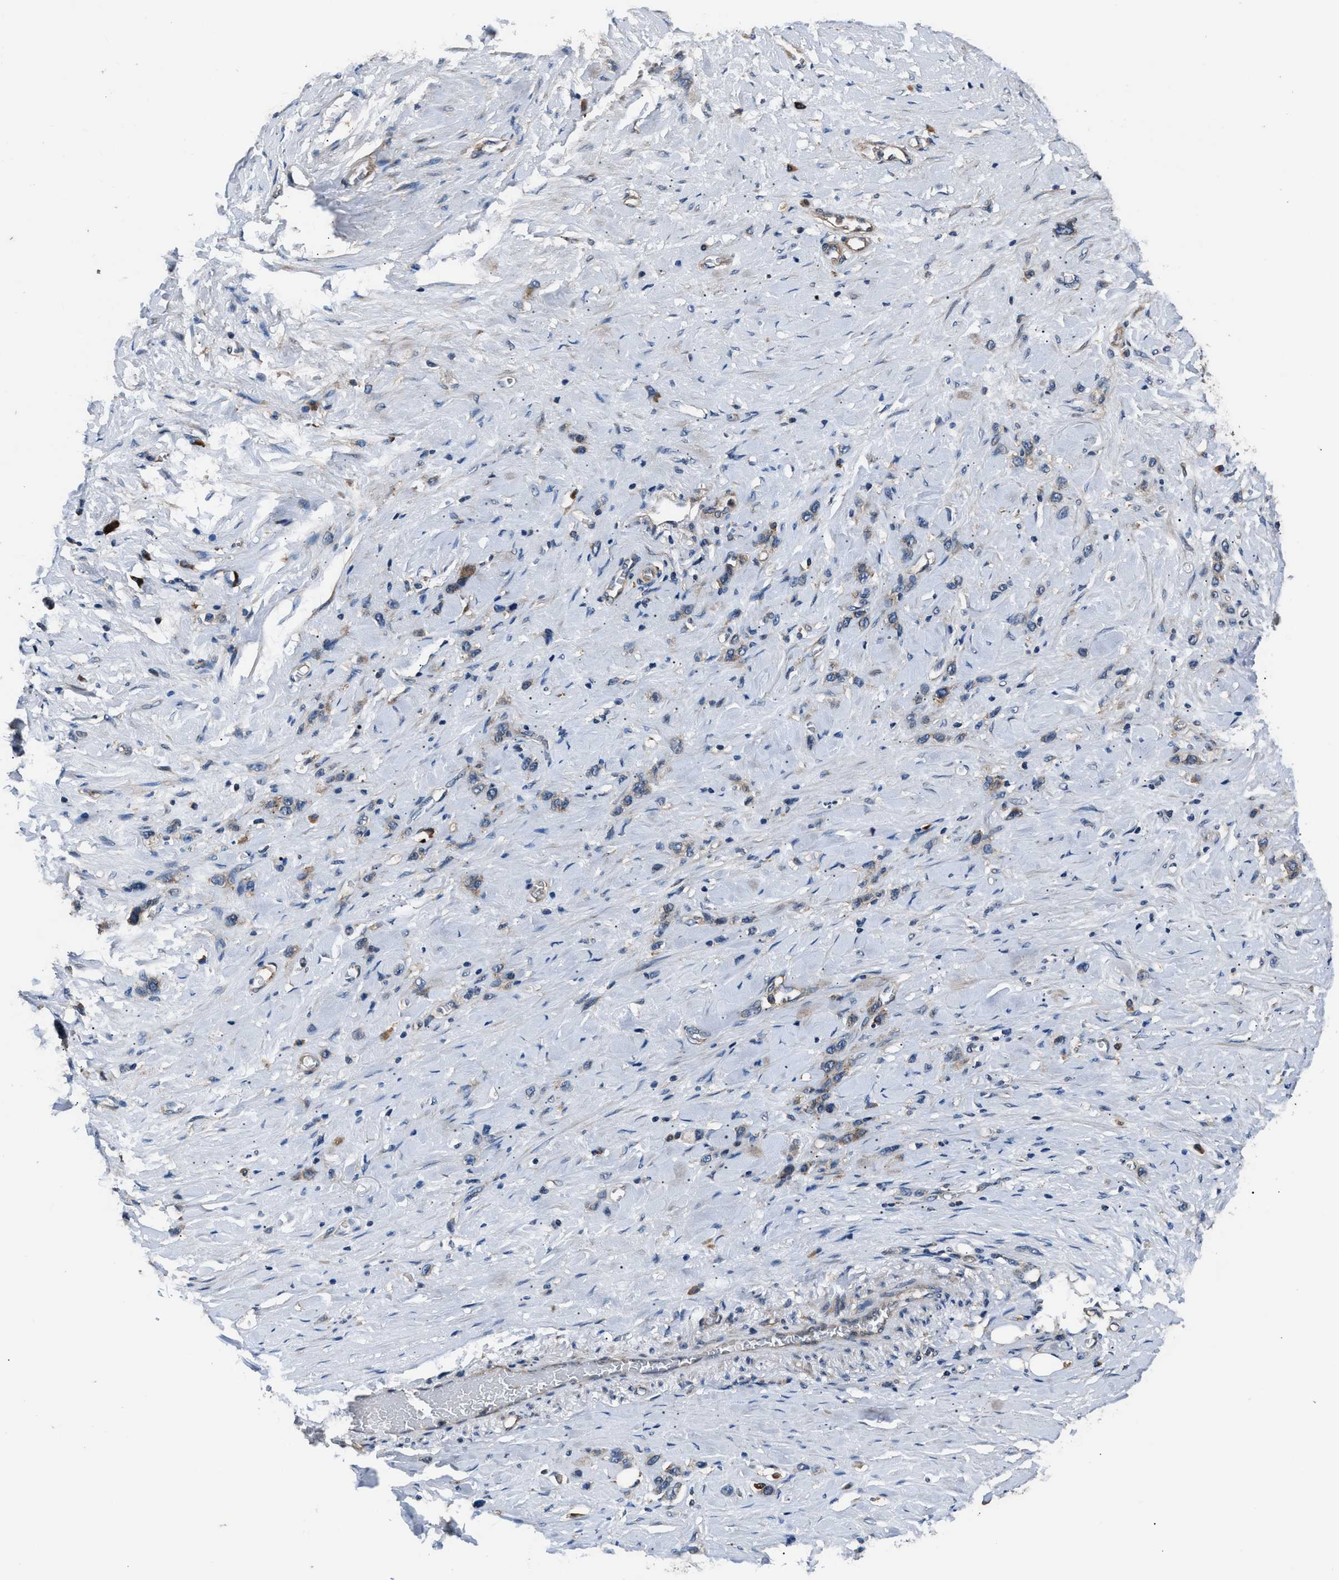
{"staining": {"intensity": "weak", "quantity": ">75%", "location": "cytoplasmic/membranous"}, "tissue": "stomach cancer", "cell_type": "Tumor cells", "image_type": "cancer", "snomed": [{"axis": "morphology", "description": "Normal tissue, NOS"}, {"axis": "morphology", "description": "Adenocarcinoma, NOS"}, {"axis": "morphology", "description": "Adenocarcinoma, High grade"}, {"axis": "topography", "description": "Stomach, upper"}, {"axis": "topography", "description": "Stomach"}], "caption": "There is low levels of weak cytoplasmic/membranous expression in tumor cells of stomach cancer (high-grade adenocarcinoma), as demonstrated by immunohistochemical staining (brown color).", "gene": "IMPDH2", "patient": {"sex": "female", "age": 65}}